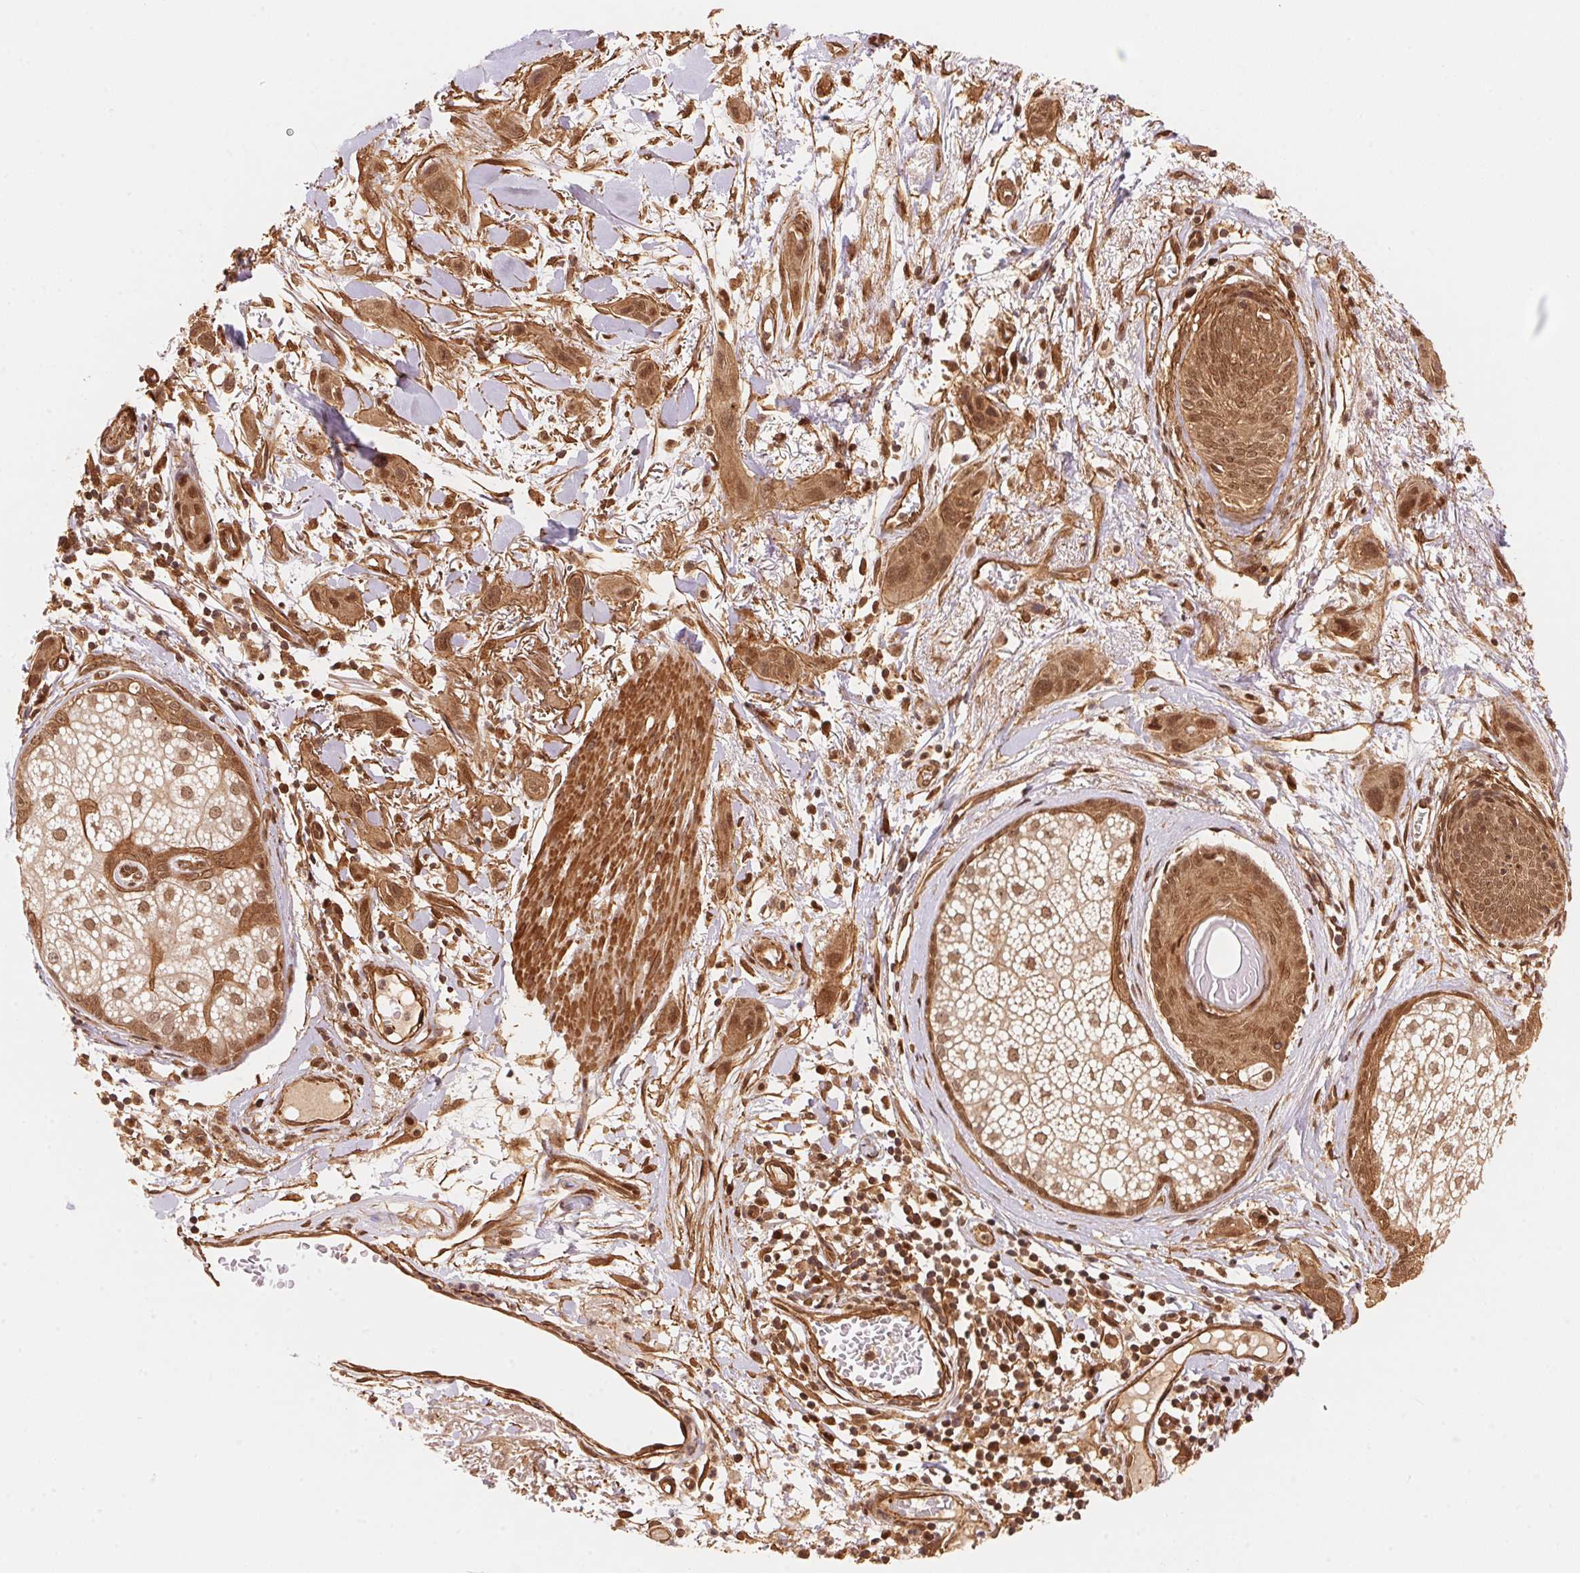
{"staining": {"intensity": "moderate", "quantity": ">75%", "location": "cytoplasmic/membranous,nuclear"}, "tissue": "skin cancer", "cell_type": "Tumor cells", "image_type": "cancer", "snomed": [{"axis": "morphology", "description": "Squamous cell carcinoma, NOS"}, {"axis": "topography", "description": "Skin"}], "caption": "Protein expression analysis of skin cancer (squamous cell carcinoma) exhibits moderate cytoplasmic/membranous and nuclear expression in about >75% of tumor cells. Nuclei are stained in blue.", "gene": "TNIP2", "patient": {"sex": "male", "age": 79}}